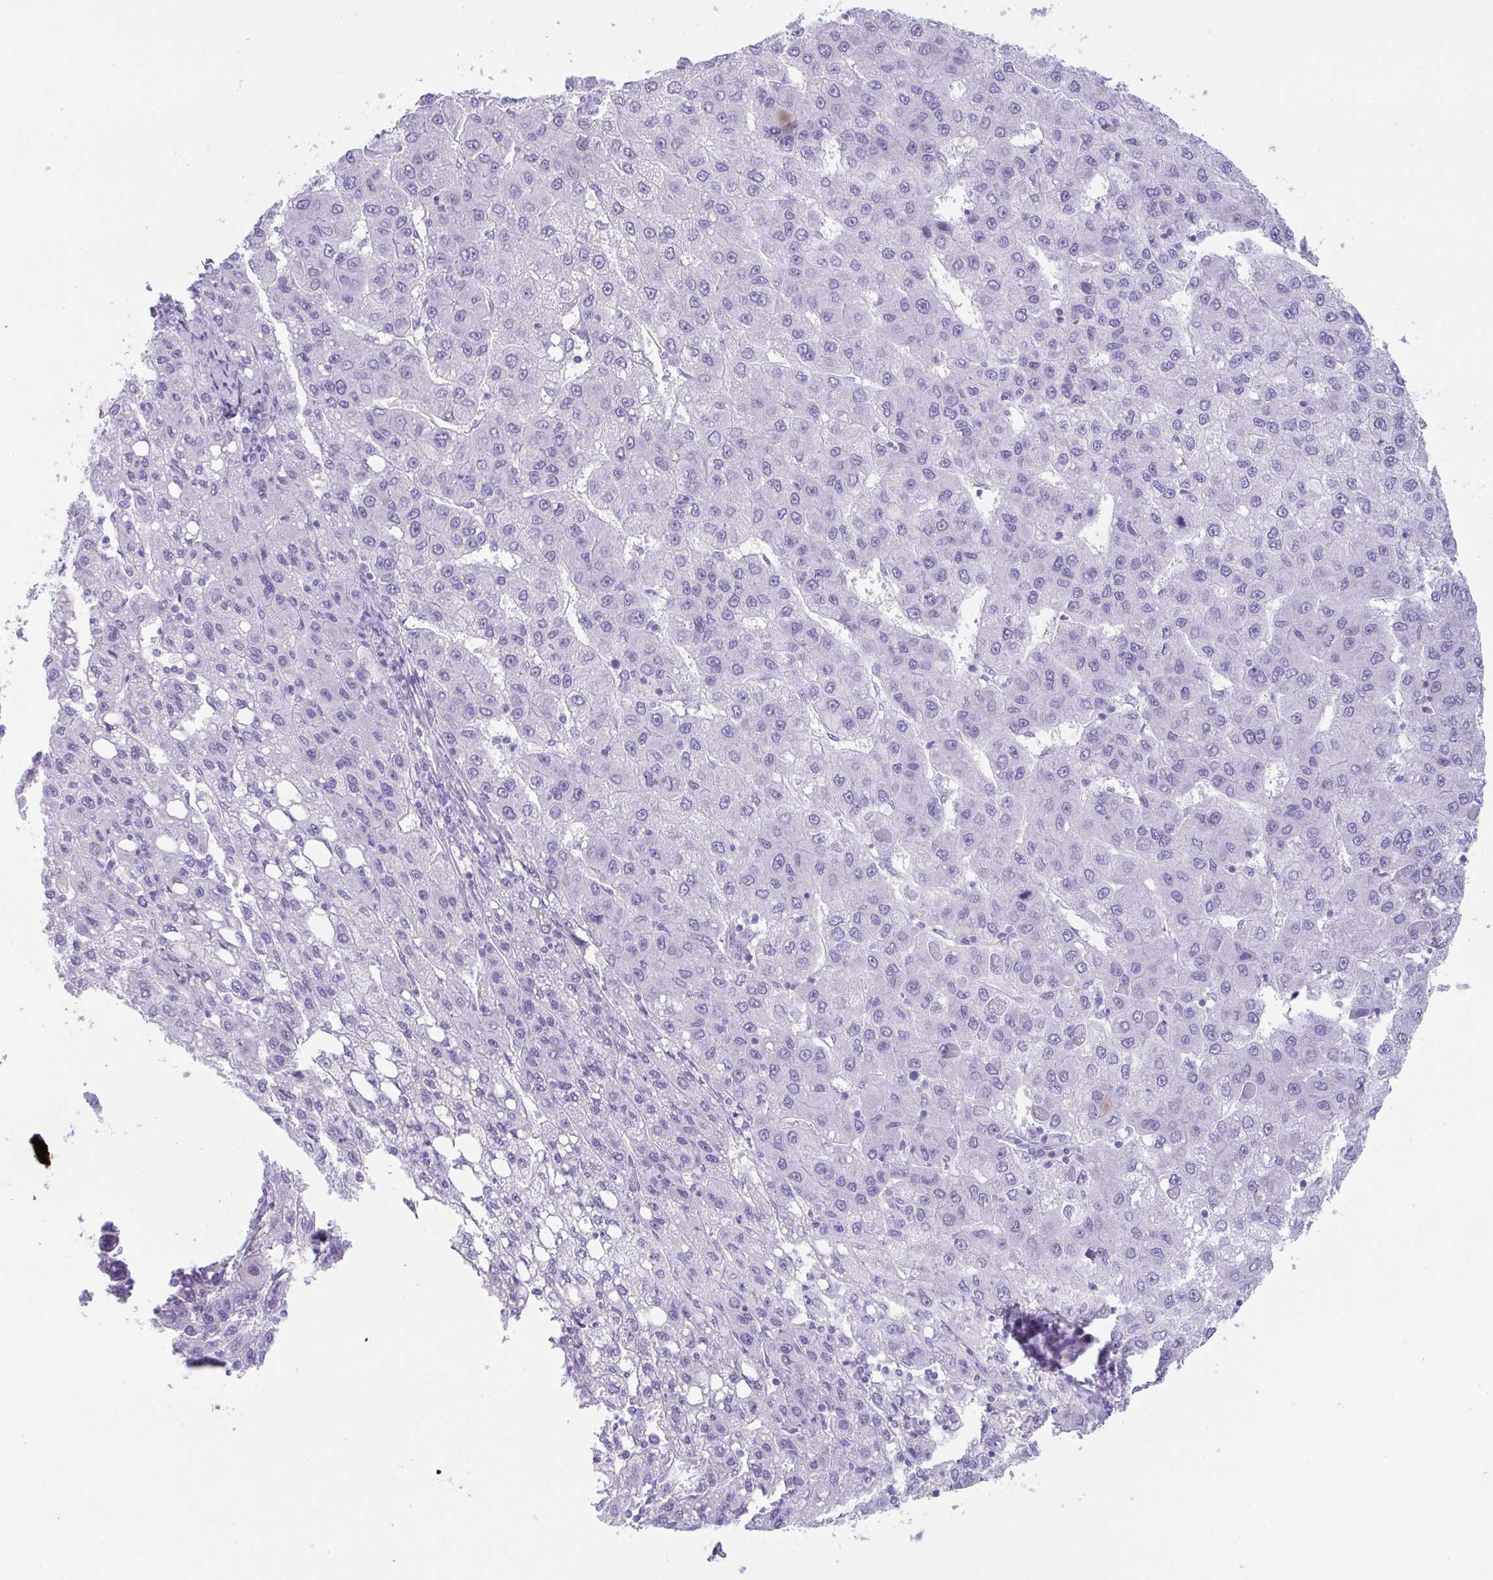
{"staining": {"intensity": "negative", "quantity": "none", "location": "none"}, "tissue": "liver cancer", "cell_type": "Tumor cells", "image_type": "cancer", "snomed": [{"axis": "morphology", "description": "Carcinoma, Hepatocellular, NOS"}, {"axis": "topography", "description": "Liver"}], "caption": "Tumor cells show no significant staining in hepatocellular carcinoma (liver). The staining is performed using DAB (3,3'-diaminobenzidine) brown chromogen with nuclei counter-stained in using hematoxylin.", "gene": "CPA1", "patient": {"sex": "female", "age": 82}}